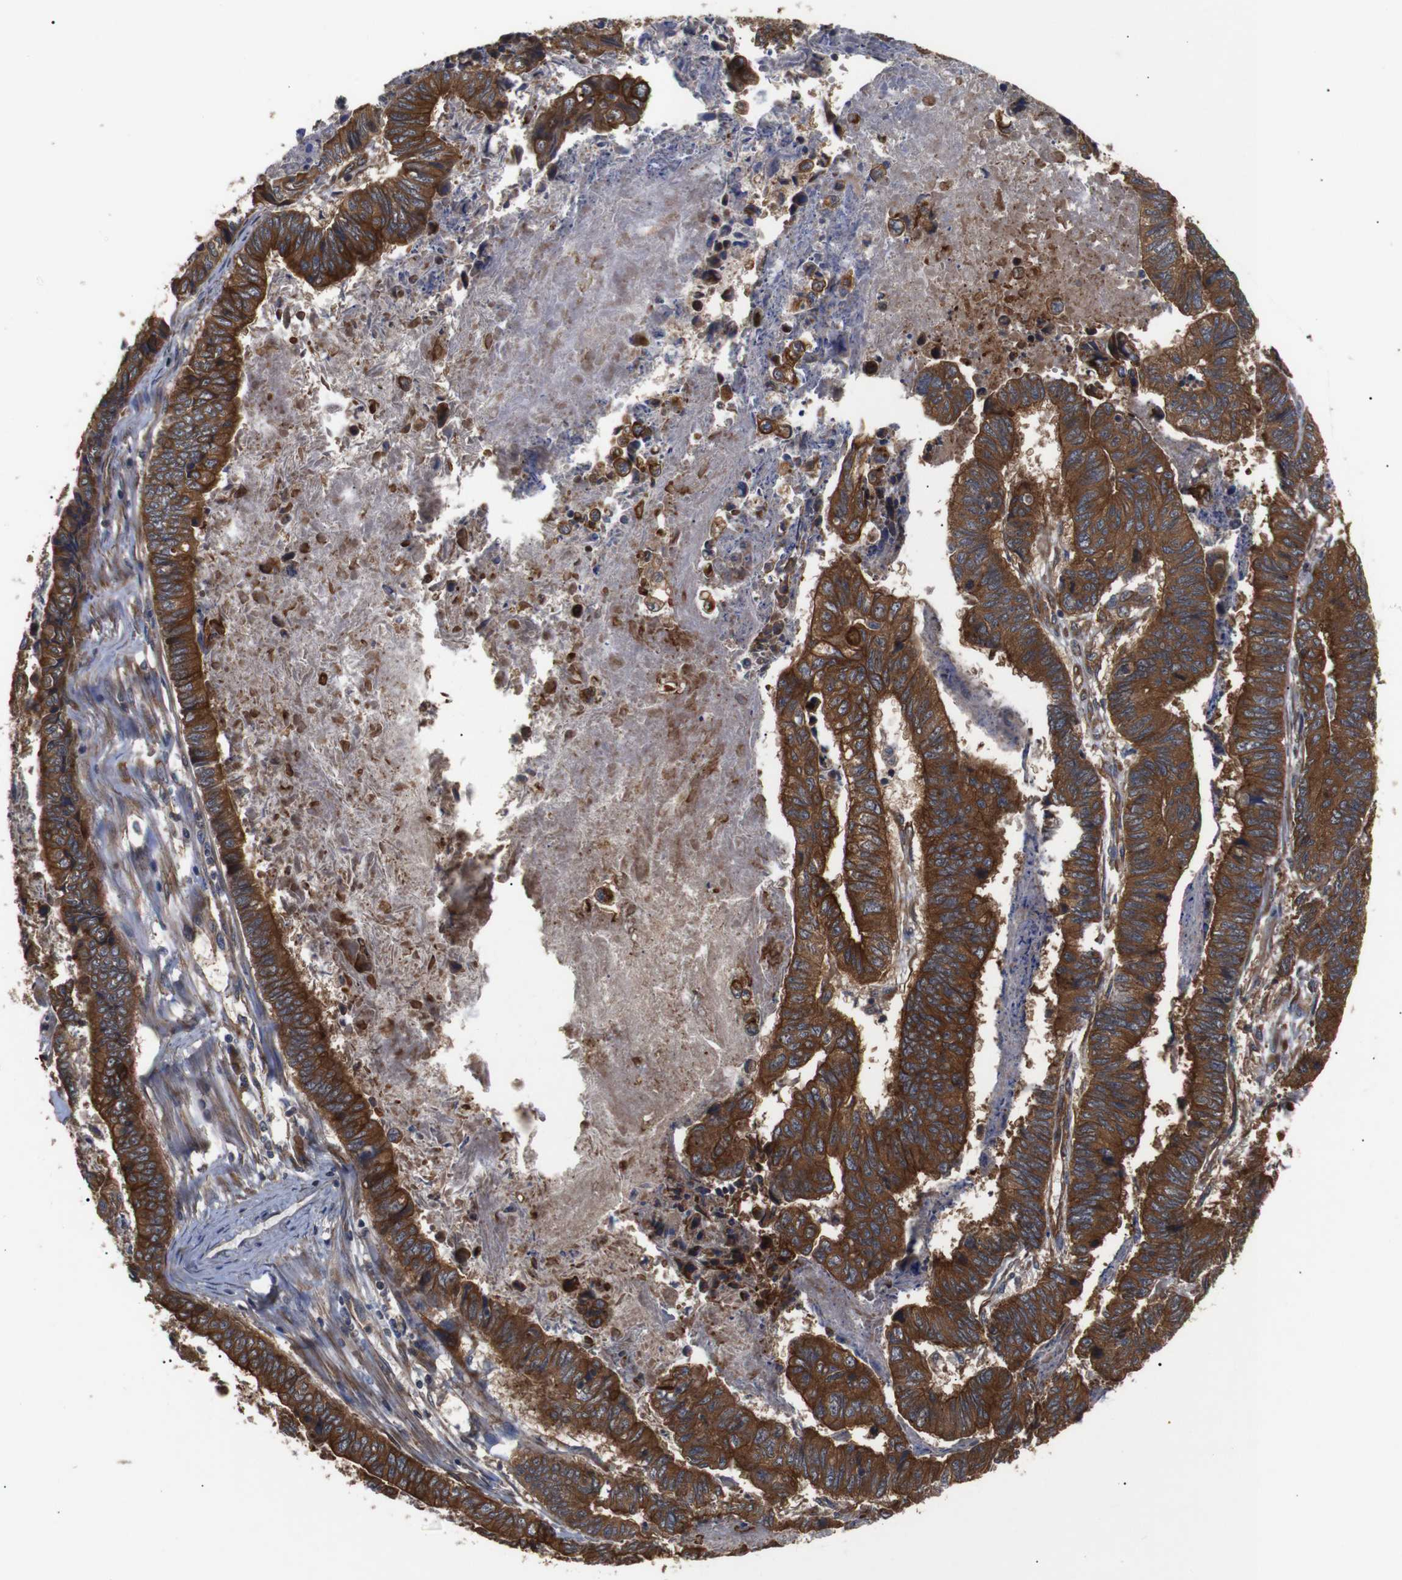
{"staining": {"intensity": "strong", "quantity": ">75%", "location": "cytoplasmic/membranous"}, "tissue": "stomach cancer", "cell_type": "Tumor cells", "image_type": "cancer", "snomed": [{"axis": "morphology", "description": "Adenocarcinoma, NOS"}, {"axis": "topography", "description": "Stomach, lower"}], "caption": "Protein expression analysis of human adenocarcinoma (stomach) reveals strong cytoplasmic/membranous positivity in about >75% of tumor cells.", "gene": "PAWR", "patient": {"sex": "male", "age": 77}}